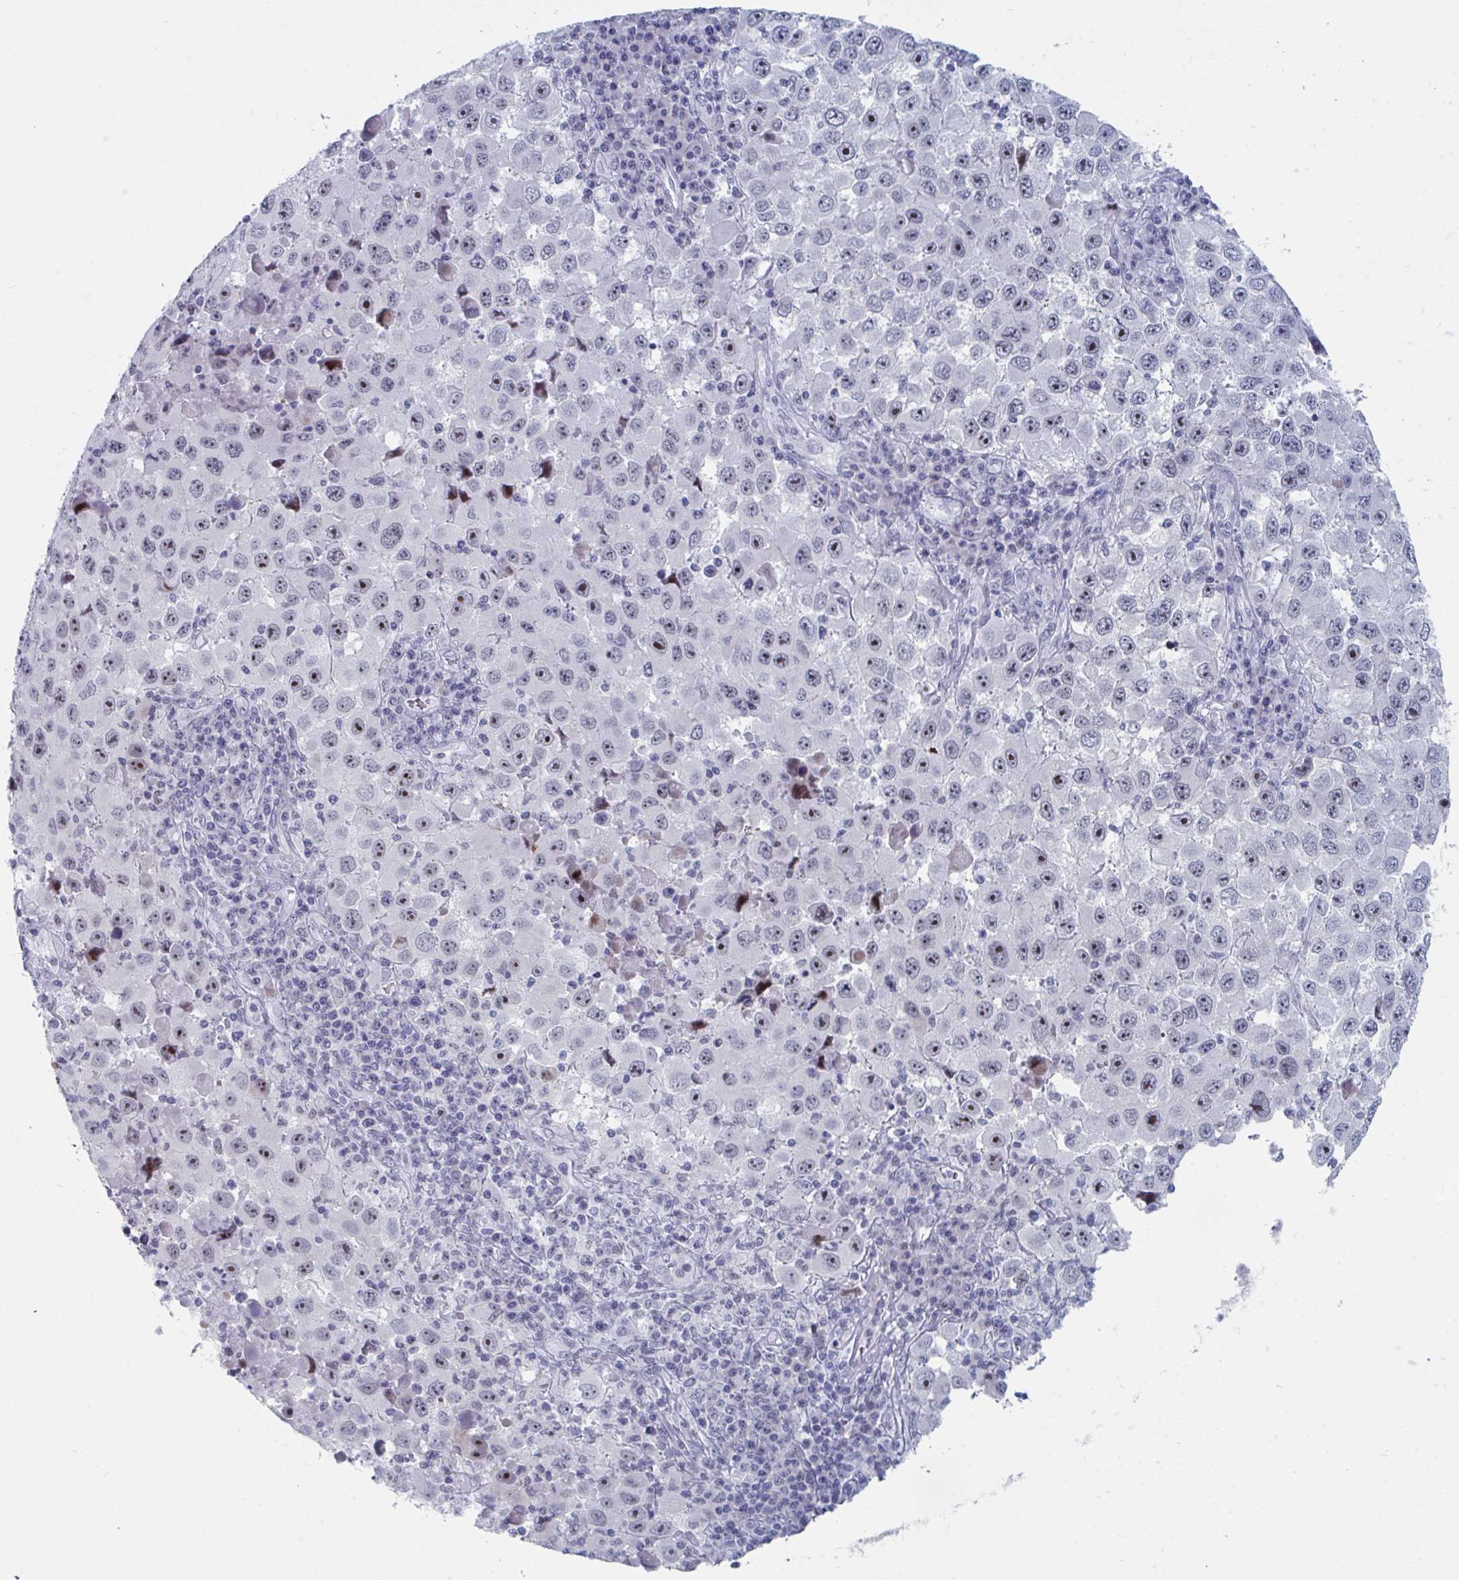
{"staining": {"intensity": "strong", "quantity": "25%-75%", "location": "nuclear"}, "tissue": "melanoma", "cell_type": "Tumor cells", "image_type": "cancer", "snomed": [{"axis": "morphology", "description": "Malignant melanoma, Metastatic site"}, {"axis": "topography", "description": "Lymph node"}], "caption": "Immunohistochemical staining of human malignant melanoma (metastatic site) reveals strong nuclear protein positivity in approximately 25%-75% of tumor cells.", "gene": "NR1H2", "patient": {"sex": "female", "age": 67}}